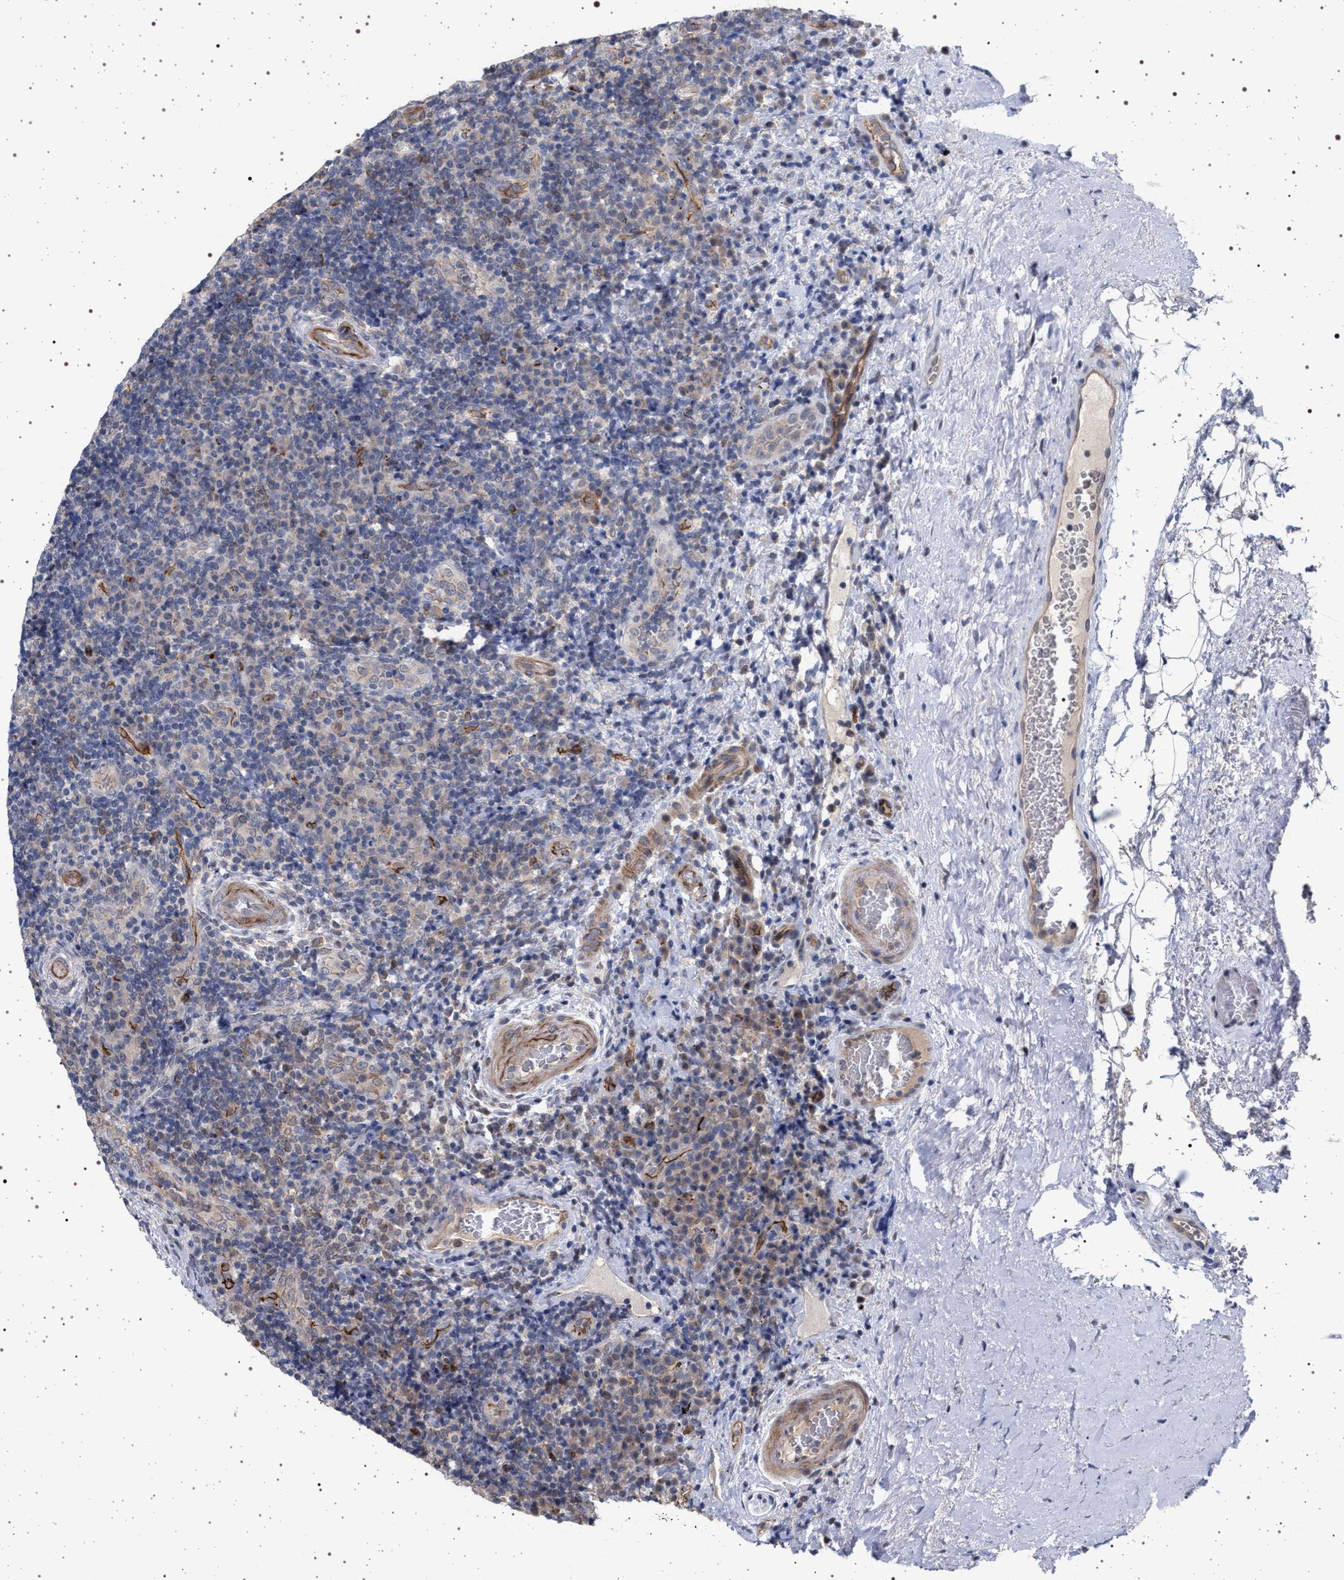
{"staining": {"intensity": "strong", "quantity": "<25%", "location": "cytoplasmic/membranous"}, "tissue": "lymphoma", "cell_type": "Tumor cells", "image_type": "cancer", "snomed": [{"axis": "morphology", "description": "Malignant lymphoma, non-Hodgkin's type, High grade"}, {"axis": "topography", "description": "Tonsil"}], "caption": "This photomicrograph displays immunohistochemistry (IHC) staining of lymphoma, with medium strong cytoplasmic/membranous positivity in approximately <25% of tumor cells.", "gene": "RBM48", "patient": {"sex": "female", "age": 36}}